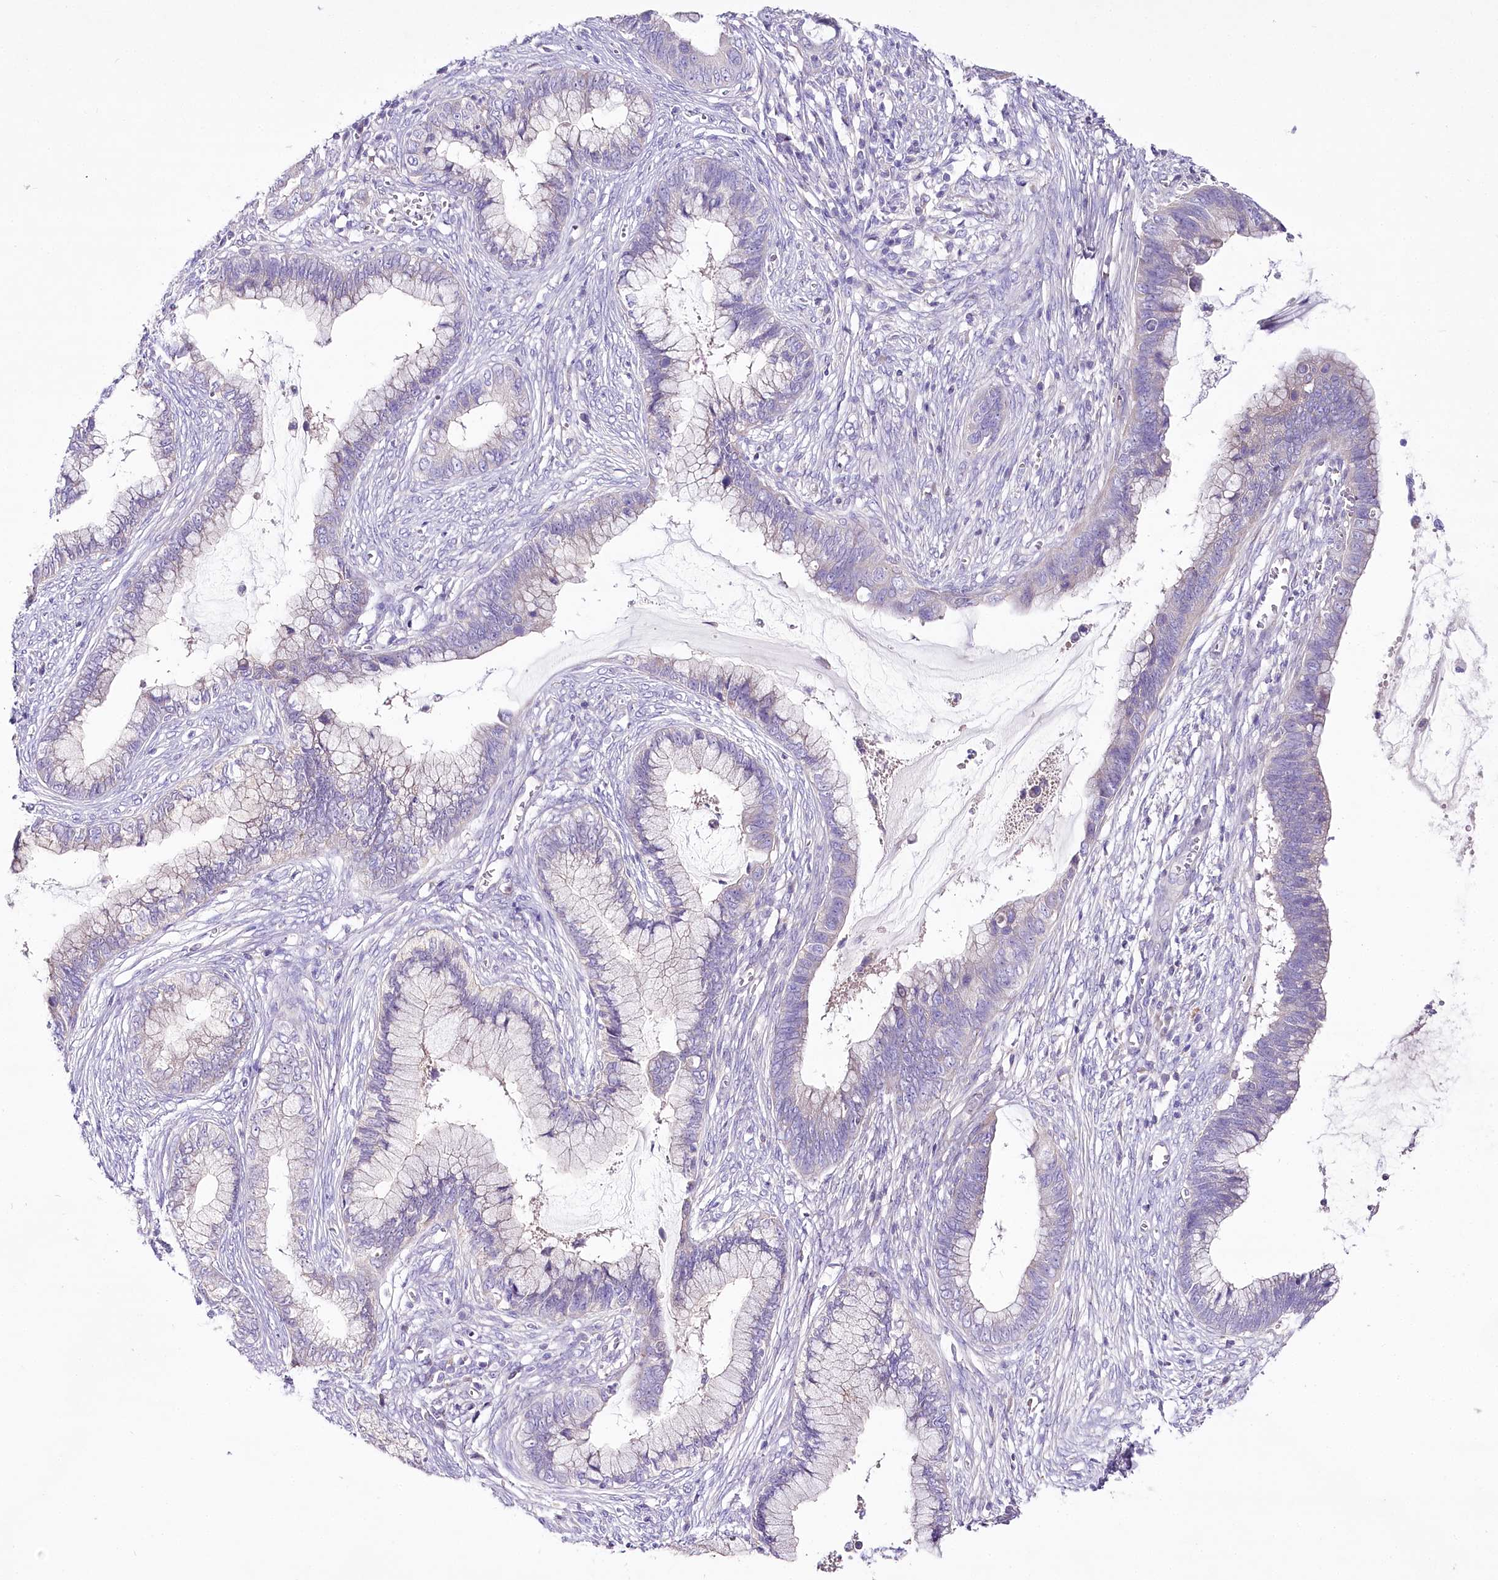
{"staining": {"intensity": "negative", "quantity": "none", "location": "none"}, "tissue": "cervical cancer", "cell_type": "Tumor cells", "image_type": "cancer", "snomed": [{"axis": "morphology", "description": "Adenocarcinoma, NOS"}, {"axis": "topography", "description": "Cervix"}], "caption": "DAB immunohistochemical staining of cervical adenocarcinoma displays no significant expression in tumor cells.", "gene": "LRRC14B", "patient": {"sex": "female", "age": 44}}